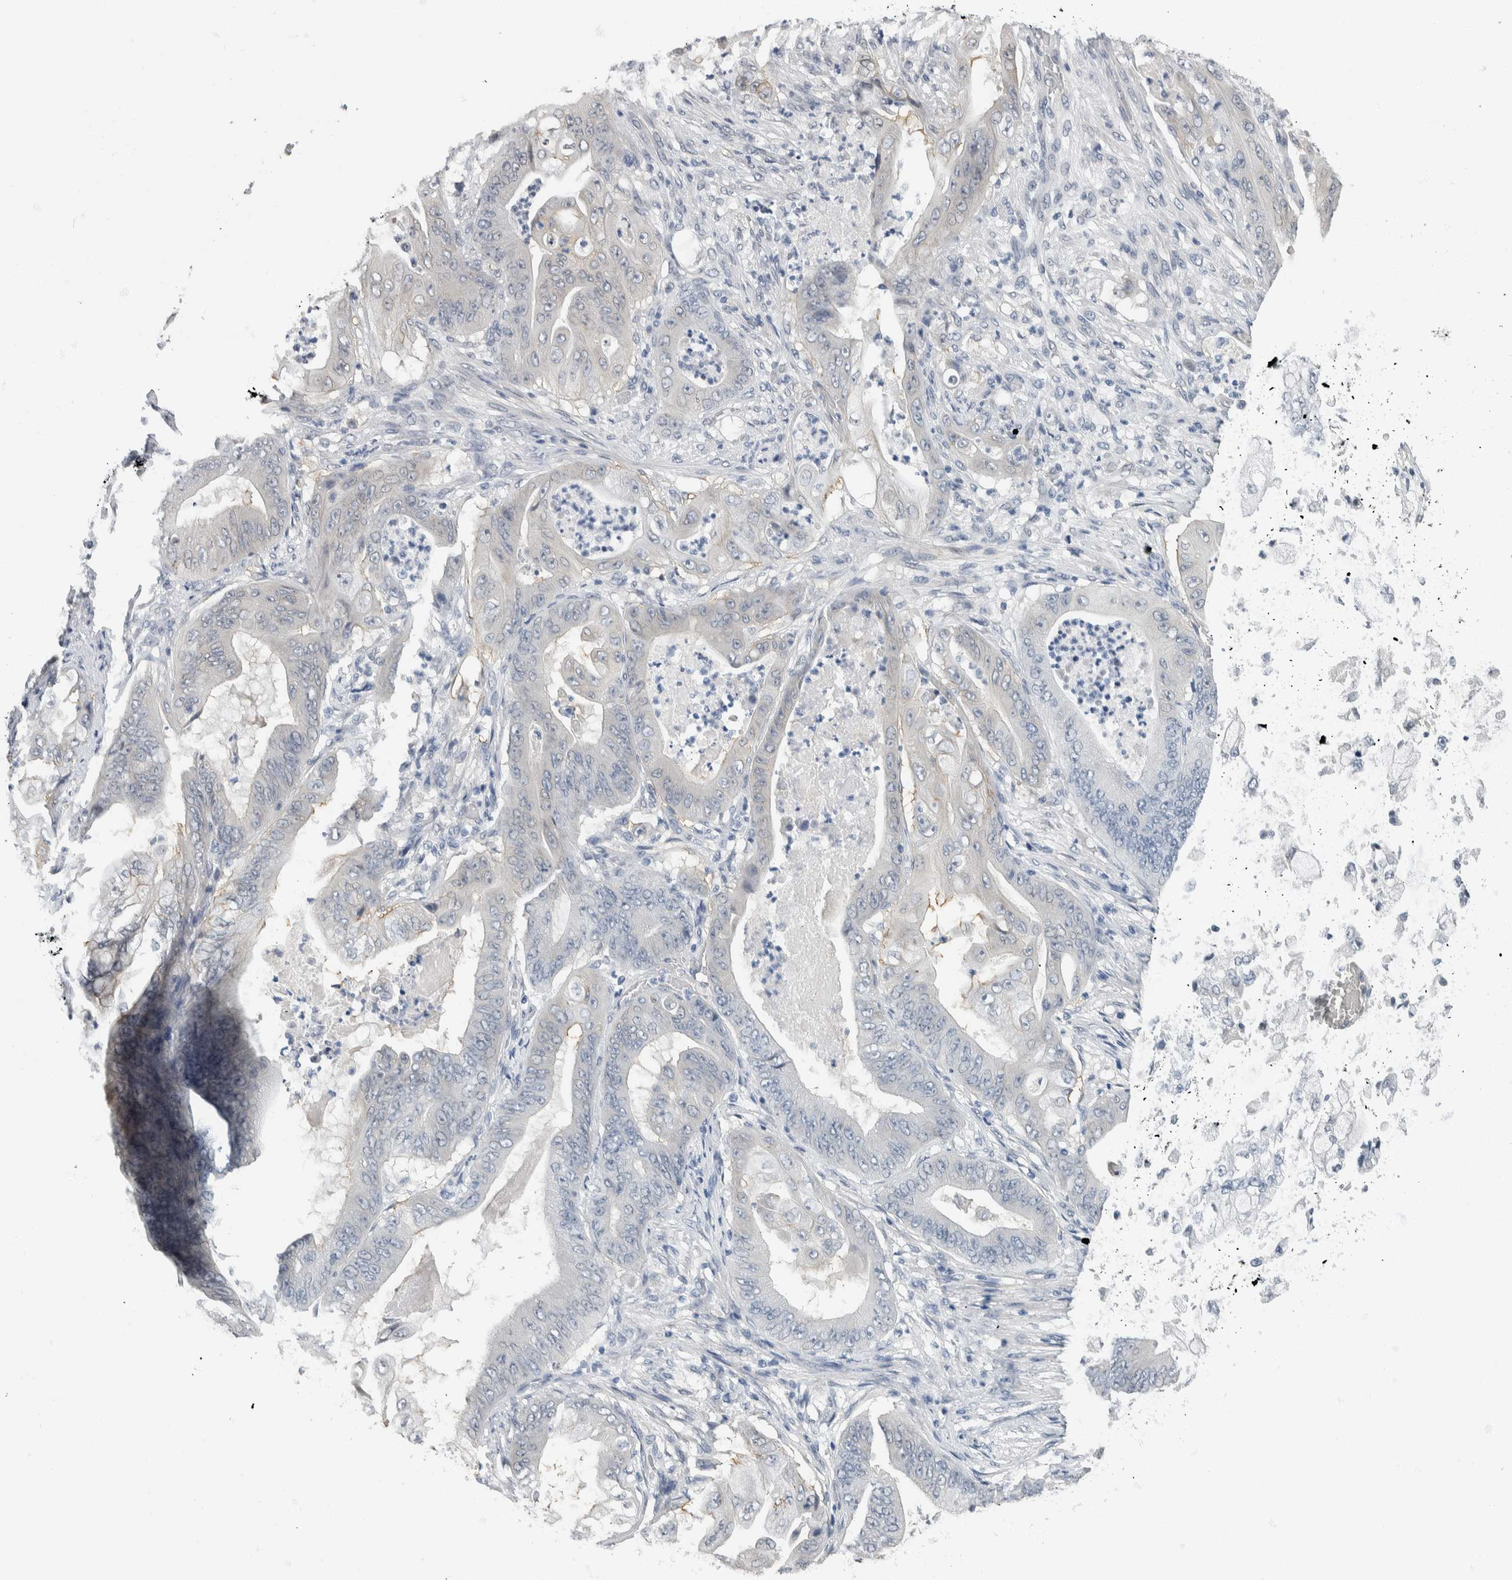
{"staining": {"intensity": "negative", "quantity": "none", "location": "none"}, "tissue": "stomach cancer", "cell_type": "Tumor cells", "image_type": "cancer", "snomed": [{"axis": "morphology", "description": "Normal tissue, NOS"}, {"axis": "morphology", "description": "Adenocarcinoma, NOS"}, {"axis": "topography", "description": "Stomach"}], "caption": "Immunohistochemistry of stomach adenocarcinoma reveals no positivity in tumor cells.", "gene": "NEFM", "patient": {"sex": "male", "age": 62}}